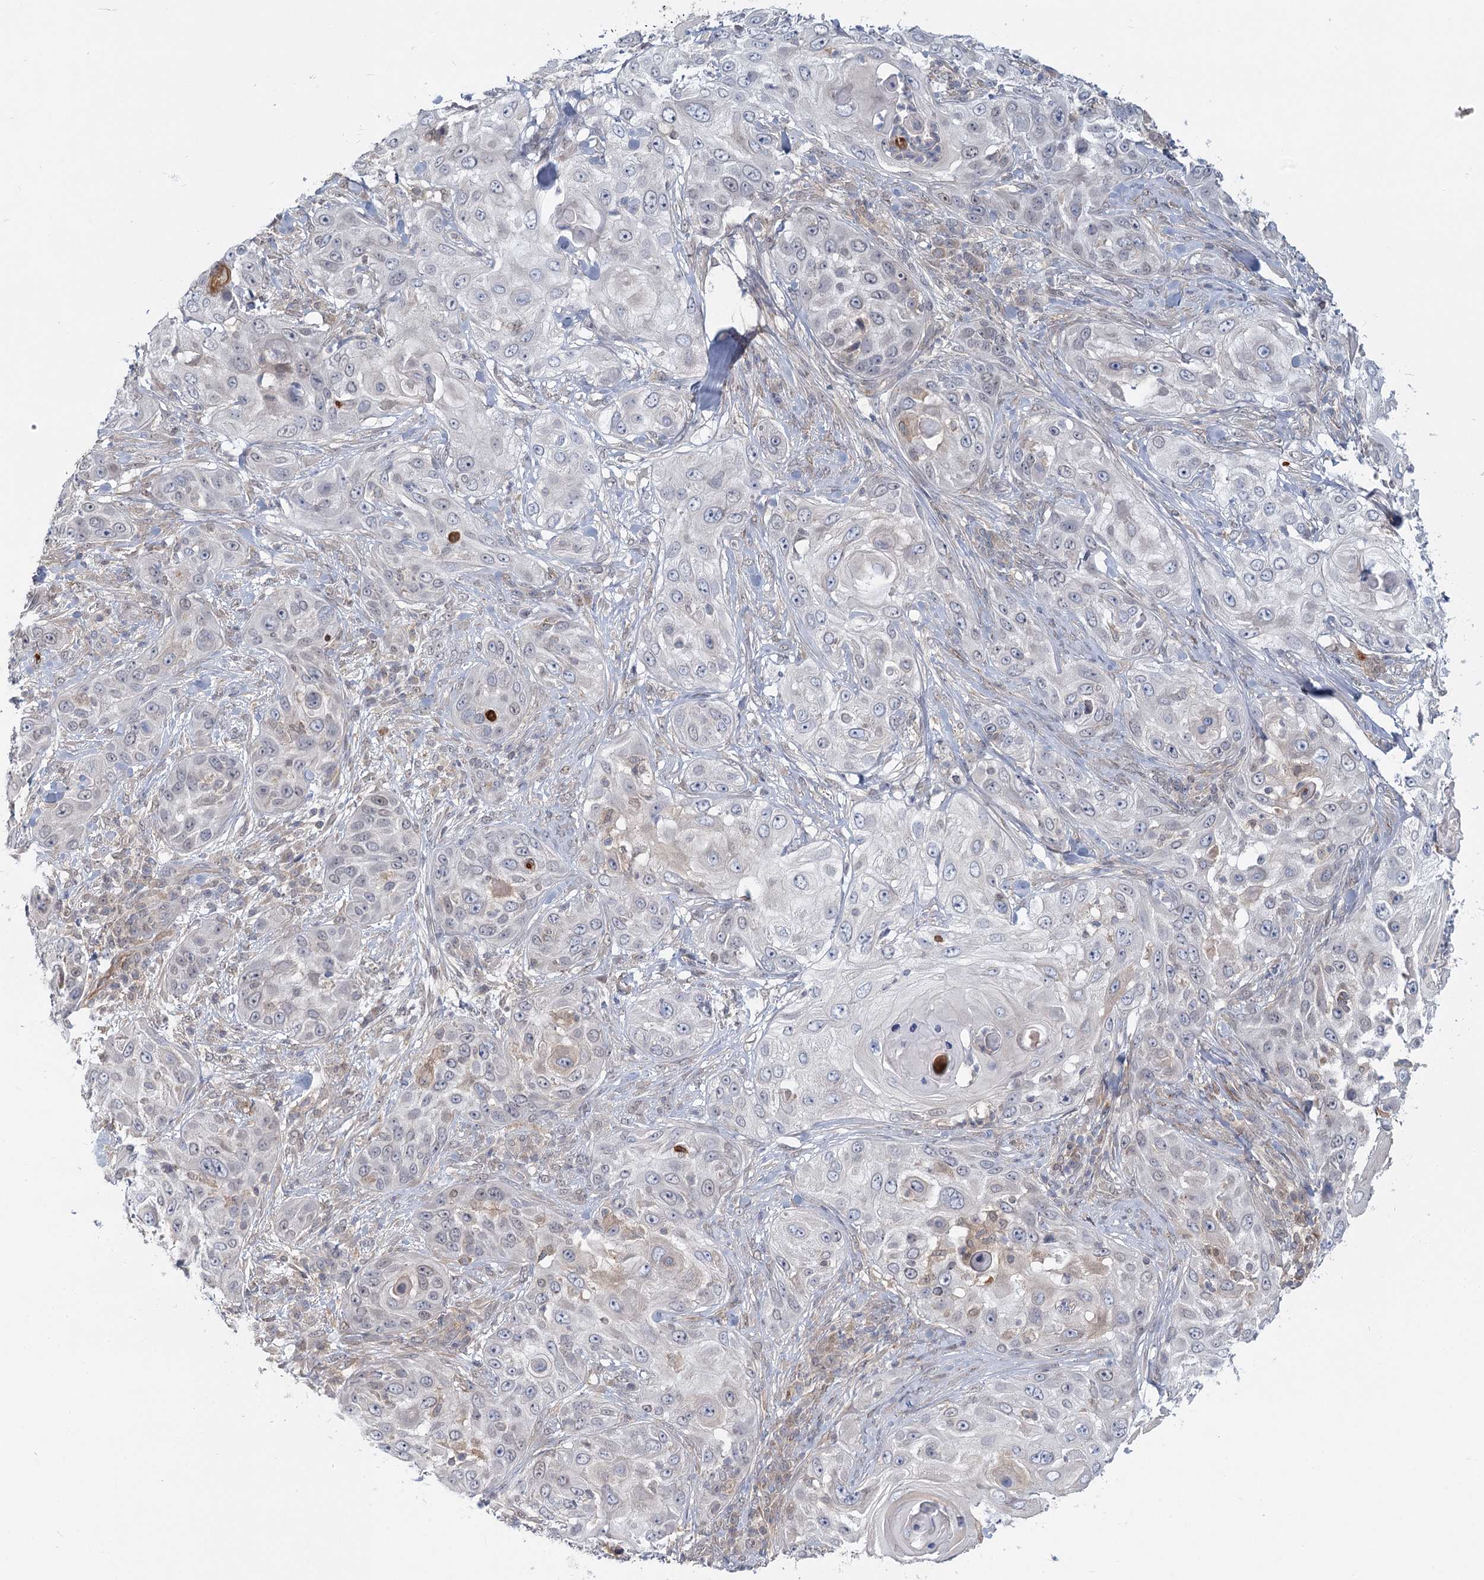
{"staining": {"intensity": "negative", "quantity": "none", "location": "none"}, "tissue": "skin cancer", "cell_type": "Tumor cells", "image_type": "cancer", "snomed": [{"axis": "morphology", "description": "Squamous cell carcinoma, NOS"}, {"axis": "topography", "description": "Skin"}], "caption": "This is an immunohistochemistry (IHC) micrograph of skin cancer (squamous cell carcinoma). There is no expression in tumor cells.", "gene": "USP11", "patient": {"sex": "female", "age": 44}}